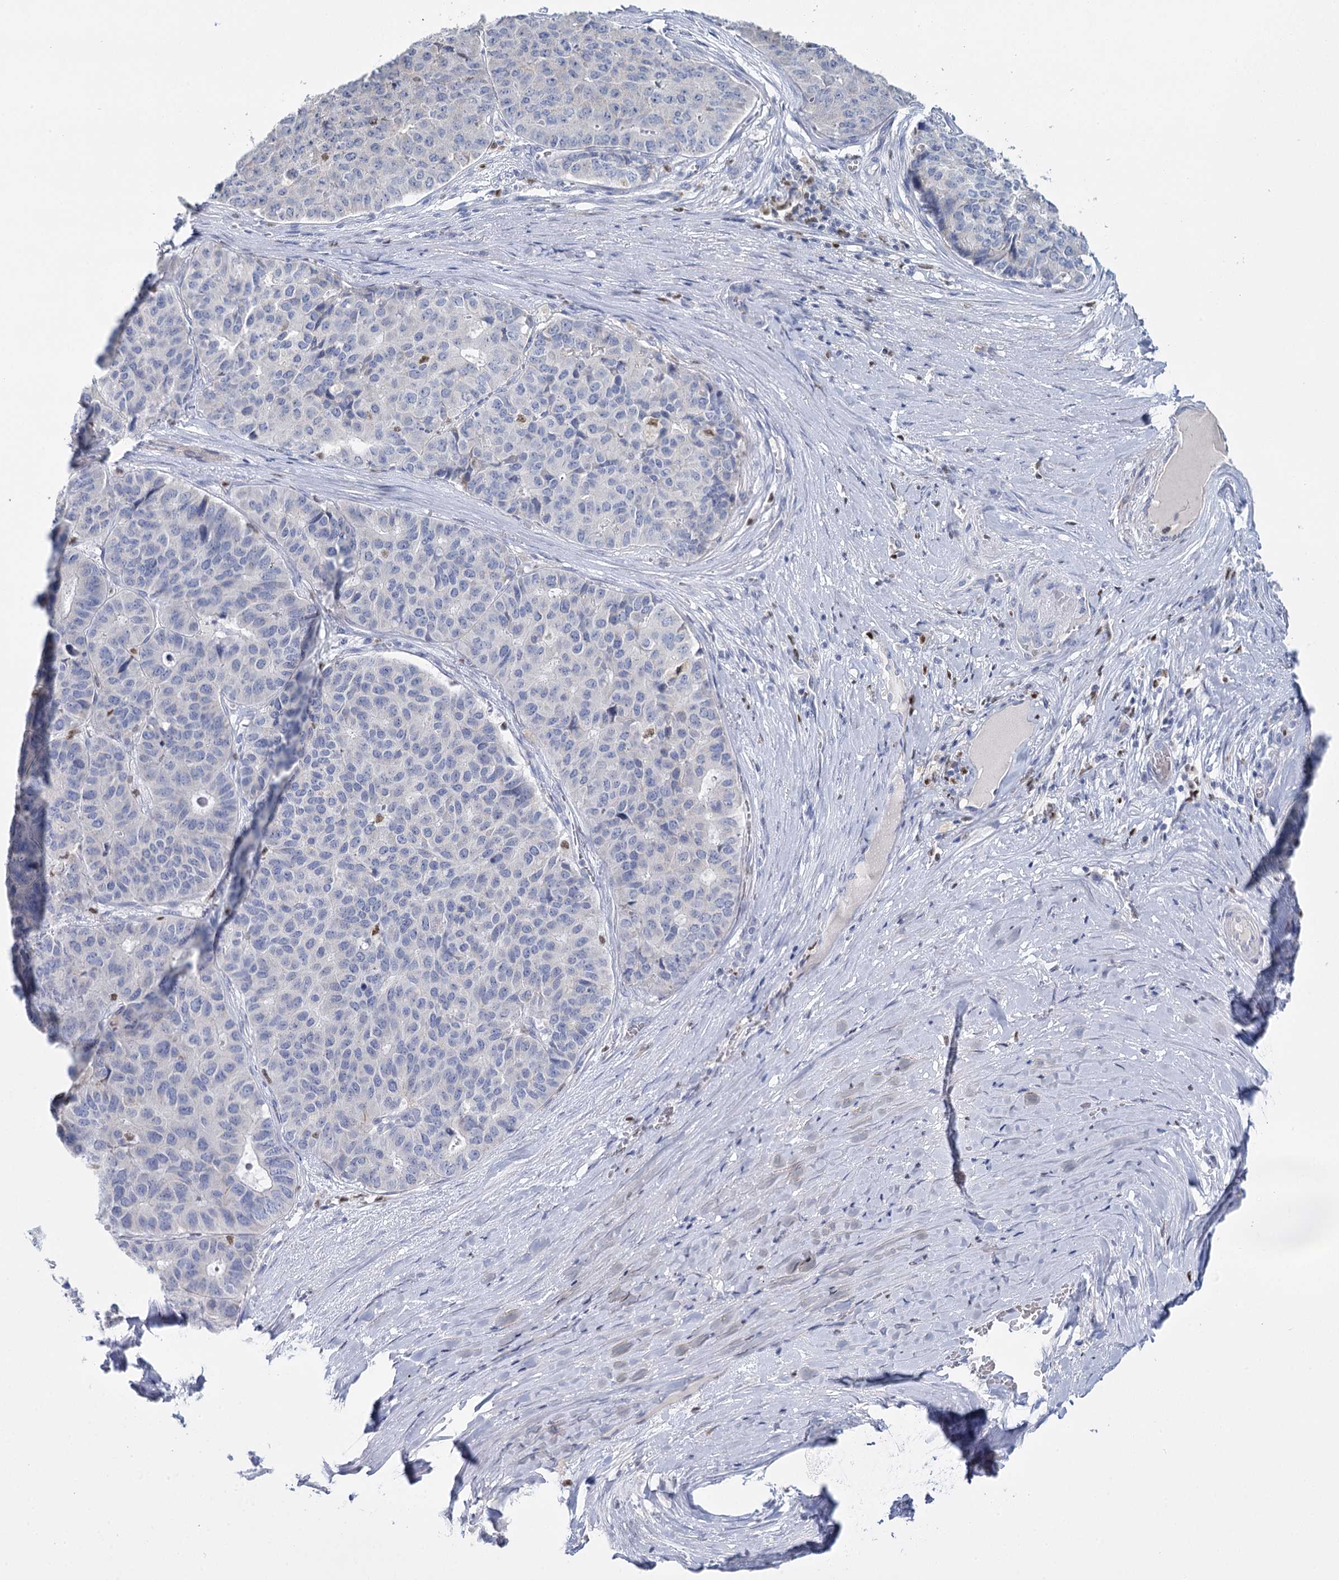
{"staining": {"intensity": "negative", "quantity": "none", "location": "none"}, "tissue": "pancreatic cancer", "cell_type": "Tumor cells", "image_type": "cancer", "snomed": [{"axis": "morphology", "description": "Adenocarcinoma, NOS"}, {"axis": "topography", "description": "Pancreas"}], "caption": "Immunohistochemical staining of human adenocarcinoma (pancreatic) exhibits no significant staining in tumor cells. (DAB (3,3'-diaminobenzidine) IHC visualized using brightfield microscopy, high magnification).", "gene": "IGSF3", "patient": {"sex": "male", "age": 50}}